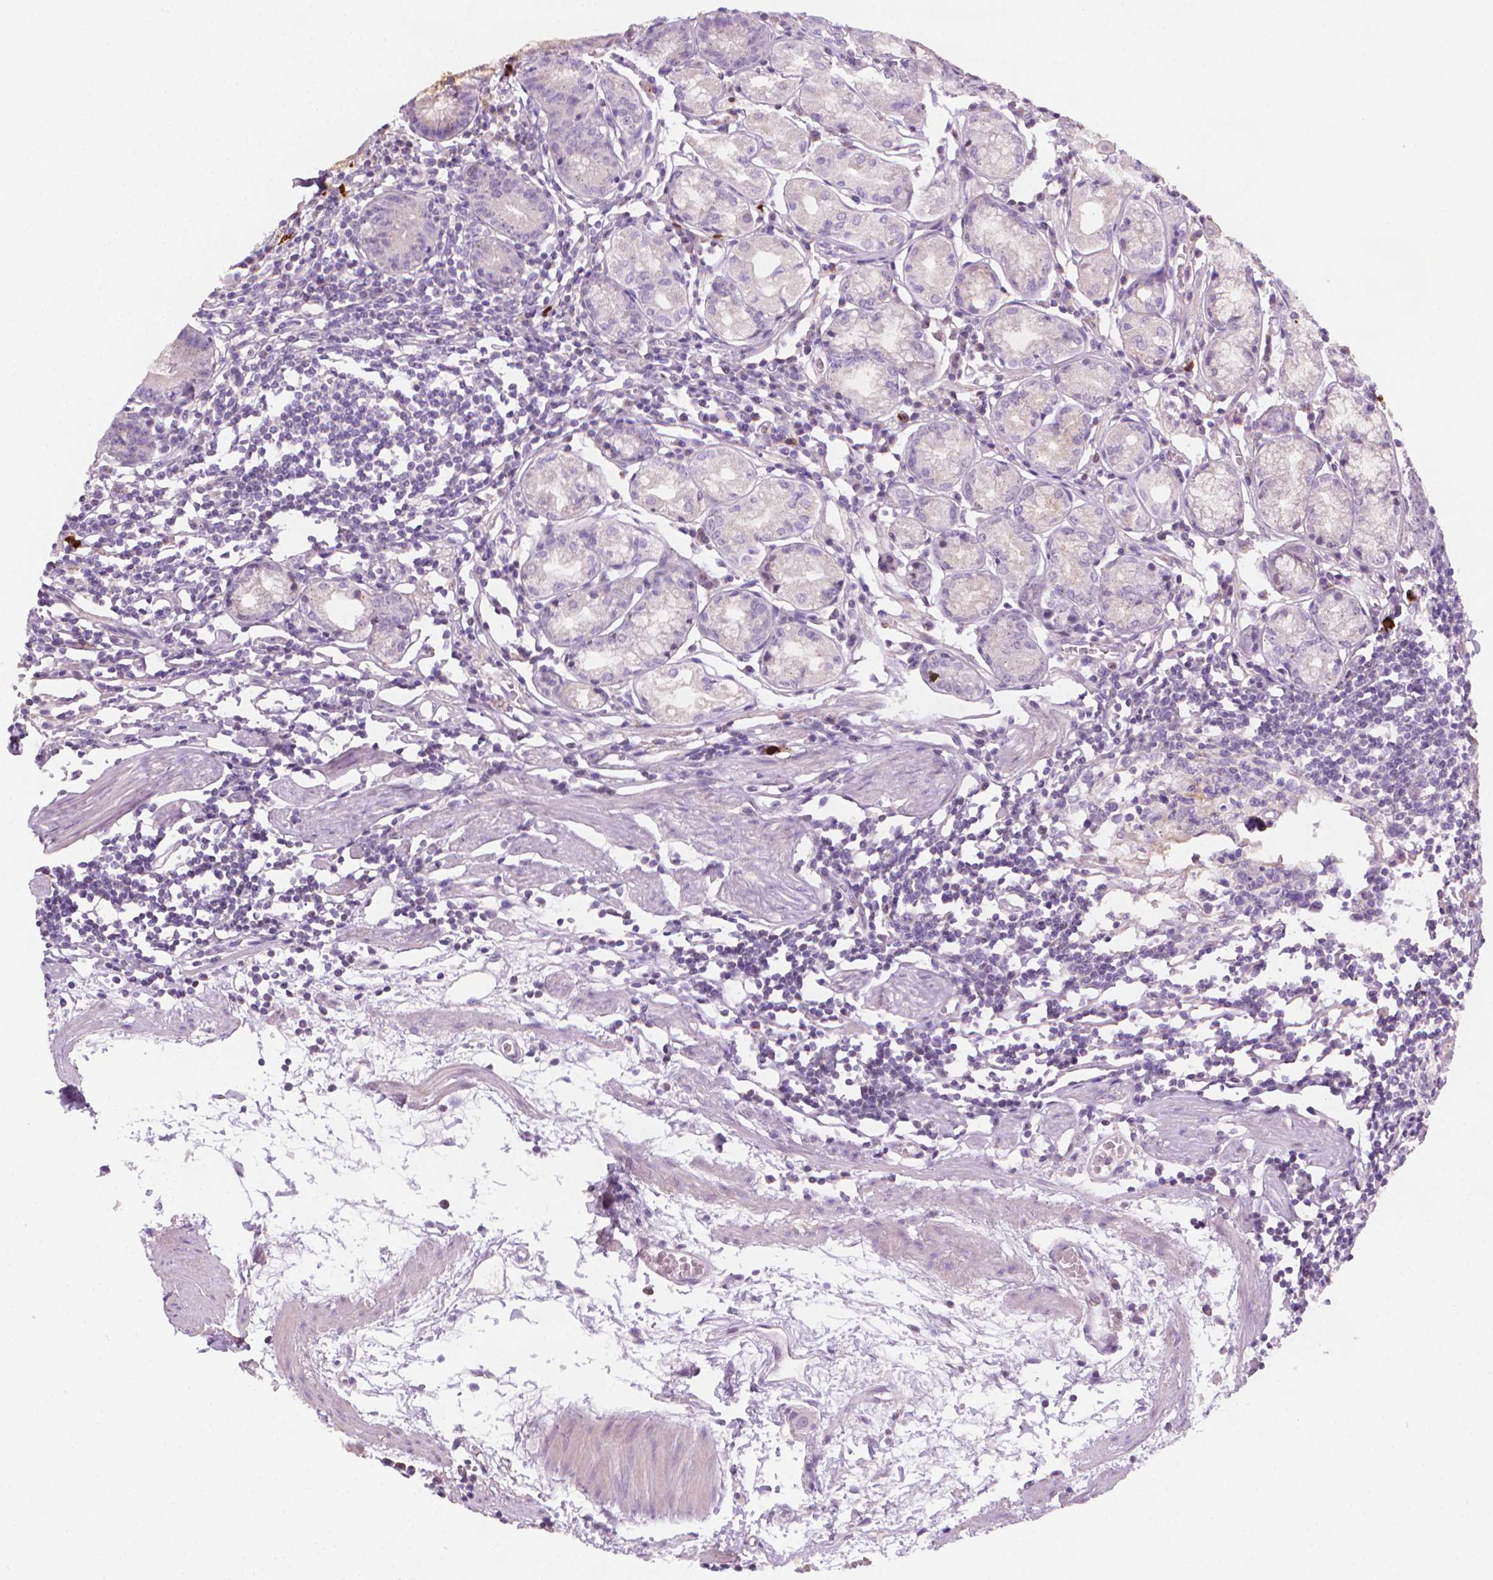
{"staining": {"intensity": "moderate", "quantity": "<25%", "location": "cytoplasmic/membranous"}, "tissue": "stomach", "cell_type": "Glandular cells", "image_type": "normal", "snomed": [{"axis": "morphology", "description": "Normal tissue, NOS"}, {"axis": "topography", "description": "Stomach"}], "caption": "Immunohistochemical staining of benign stomach demonstrates <25% levels of moderate cytoplasmic/membranous protein expression in about <25% of glandular cells.", "gene": "NCAN", "patient": {"sex": "male", "age": 55}}